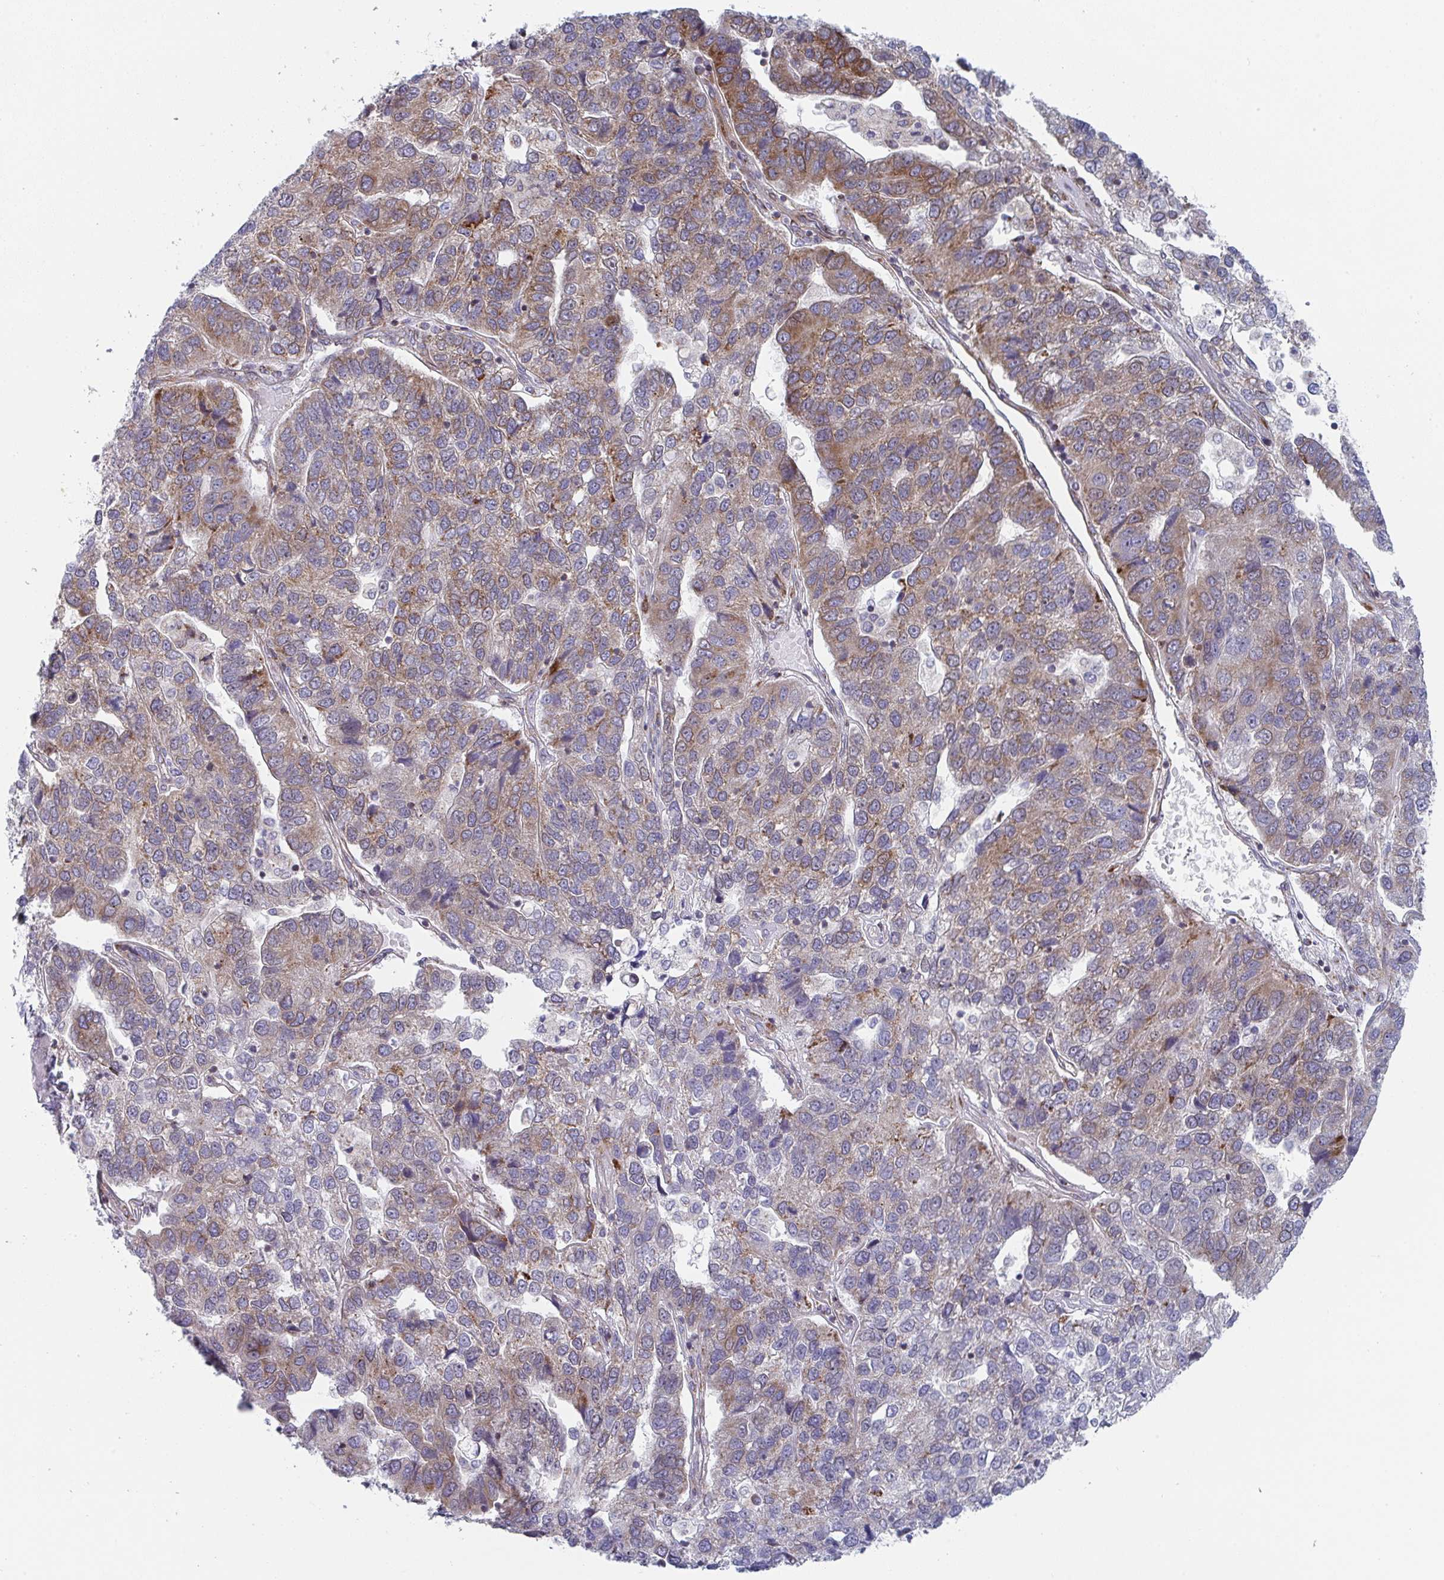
{"staining": {"intensity": "weak", "quantity": "25%-75%", "location": "cytoplasmic/membranous"}, "tissue": "pancreatic cancer", "cell_type": "Tumor cells", "image_type": "cancer", "snomed": [{"axis": "morphology", "description": "Adenocarcinoma, NOS"}, {"axis": "topography", "description": "Pancreas"}], "caption": "Pancreatic adenocarcinoma stained with immunohistochemistry reveals weak cytoplasmic/membranous staining in approximately 25%-75% of tumor cells. The staining was performed using DAB (3,3'-diaminobenzidine) to visualize the protein expression in brown, while the nuclei were stained in blue with hematoxylin (Magnification: 20x).", "gene": "PRKCH", "patient": {"sex": "female", "age": 61}}